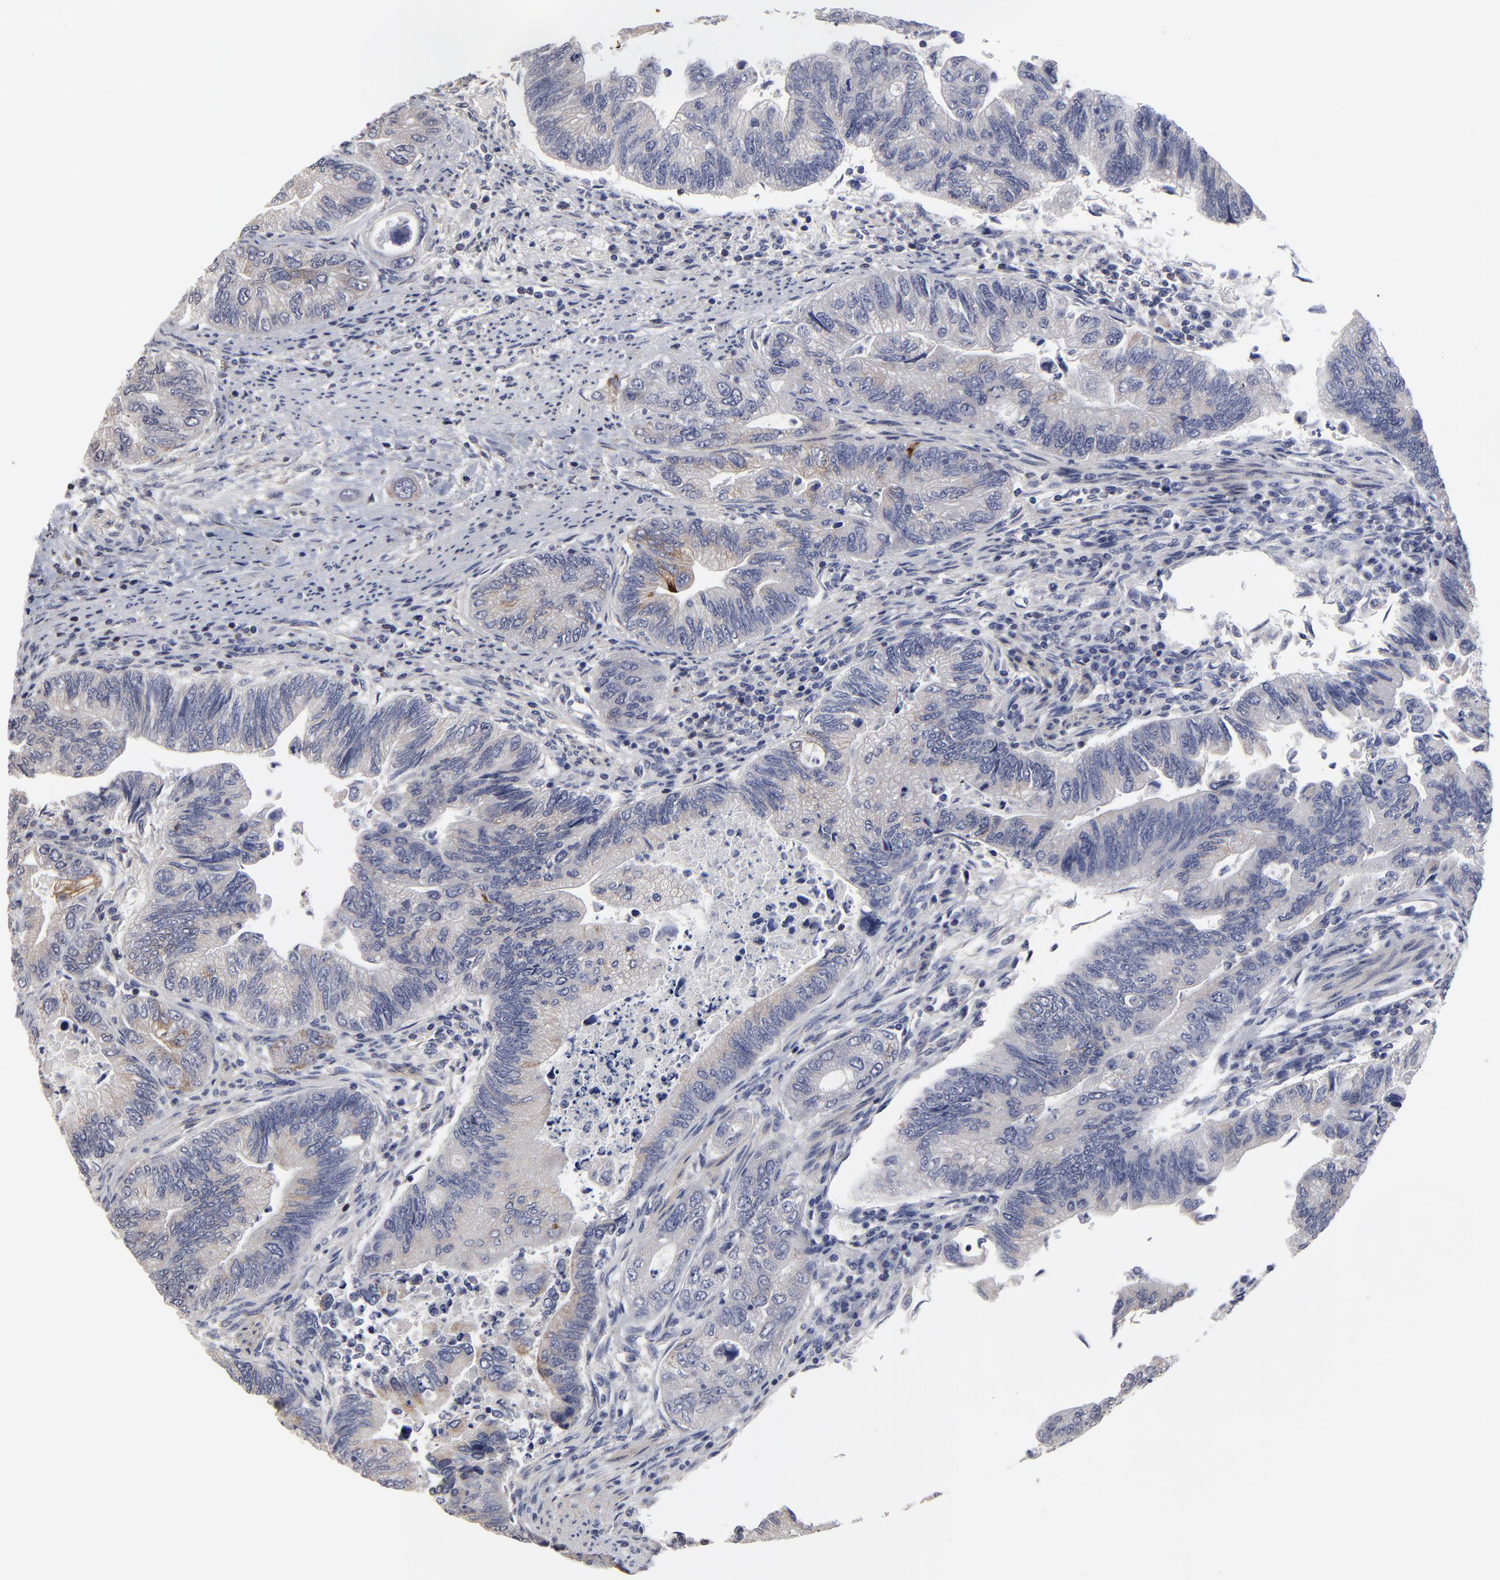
{"staining": {"intensity": "weak", "quantity": "<25%", "location": "cytoplasmic/membranous"}, "tissue": "colorectal cancer", "cell_type": "Tumor cells", "image_type": "cancer", "snomed": [{"axis": "morphology", "description": "Adenocarcinoma, NOS"}, {"axis": "topography", "description": "Colon"}], "caption": "Immunohistochemistry (IHC) of adenocarcinoma (colorectal) demonstrates no positivity in tumor cells. (Brightfield microscopy of DAB (3,3'-diaminobenzidine) immunohistochemistry (IHC) at high magnification).", "gene": "MAGEA10", "patient": {"sex": "female", "age": 11}}